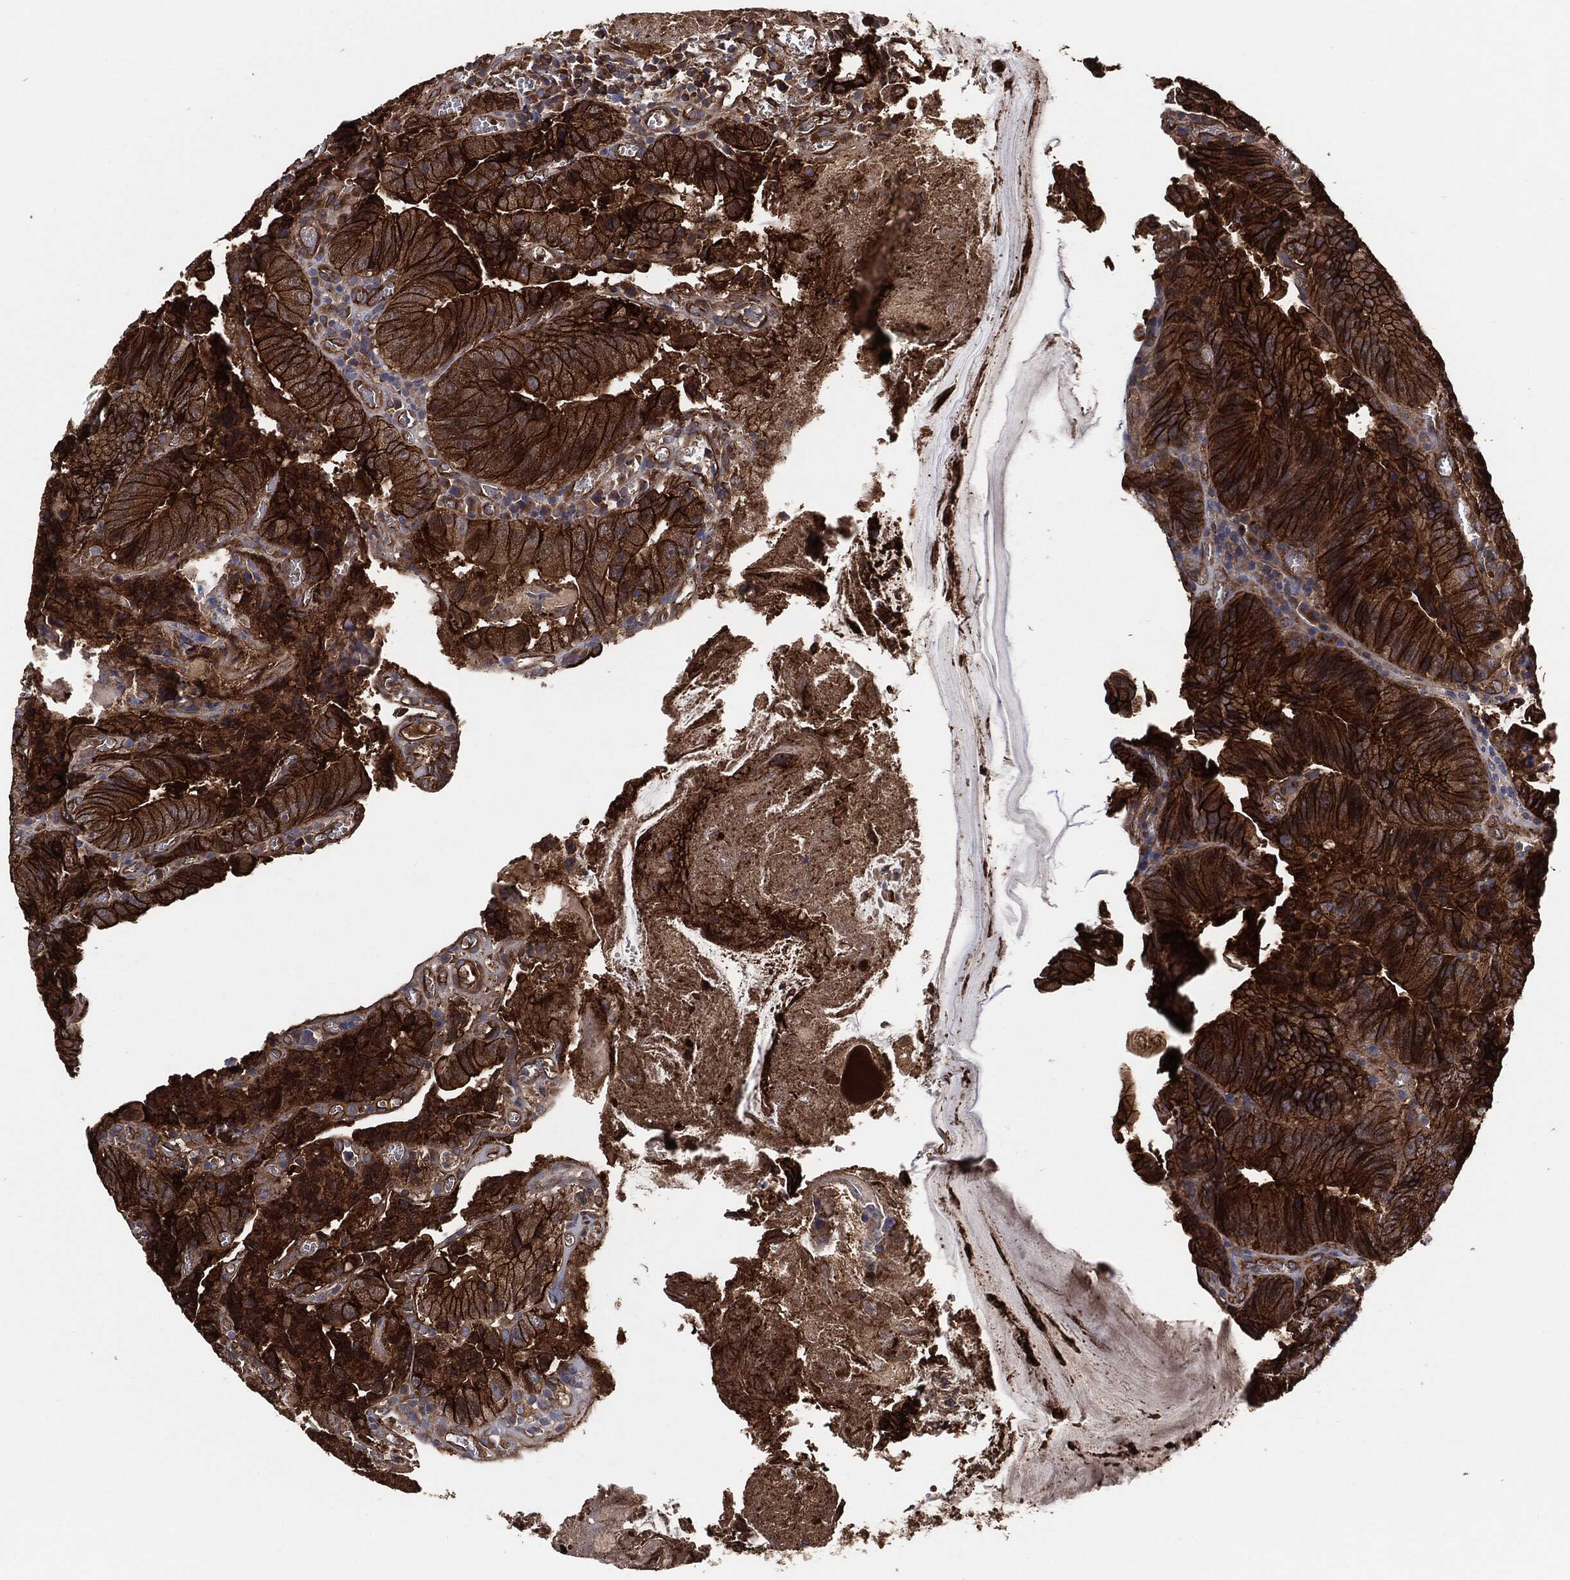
{"staining": {"intensity": "strong", "quantity": ">75%", "location": "cytoplasmic/membranous"}, "tissue": "colorectal cancer", "cell_type": "Tumor cells", "image_type": "cancer", "snomed": [{"axis": "morphology", "description": "Adenocarcinoma, NOS"}, {"axis": "topography", "description": "Colon"}], "caption": "This image reveals adenocarcinoma (colorectal) stained with immunohistochemistry to label a protein in brown. The cytoplasmic/membranous of tumor cells show strong positivity for the protein. Nuclei are counter-stained blue.", "gene": "CTNNA1", "patient": {"sex": "female", "age": 86}}